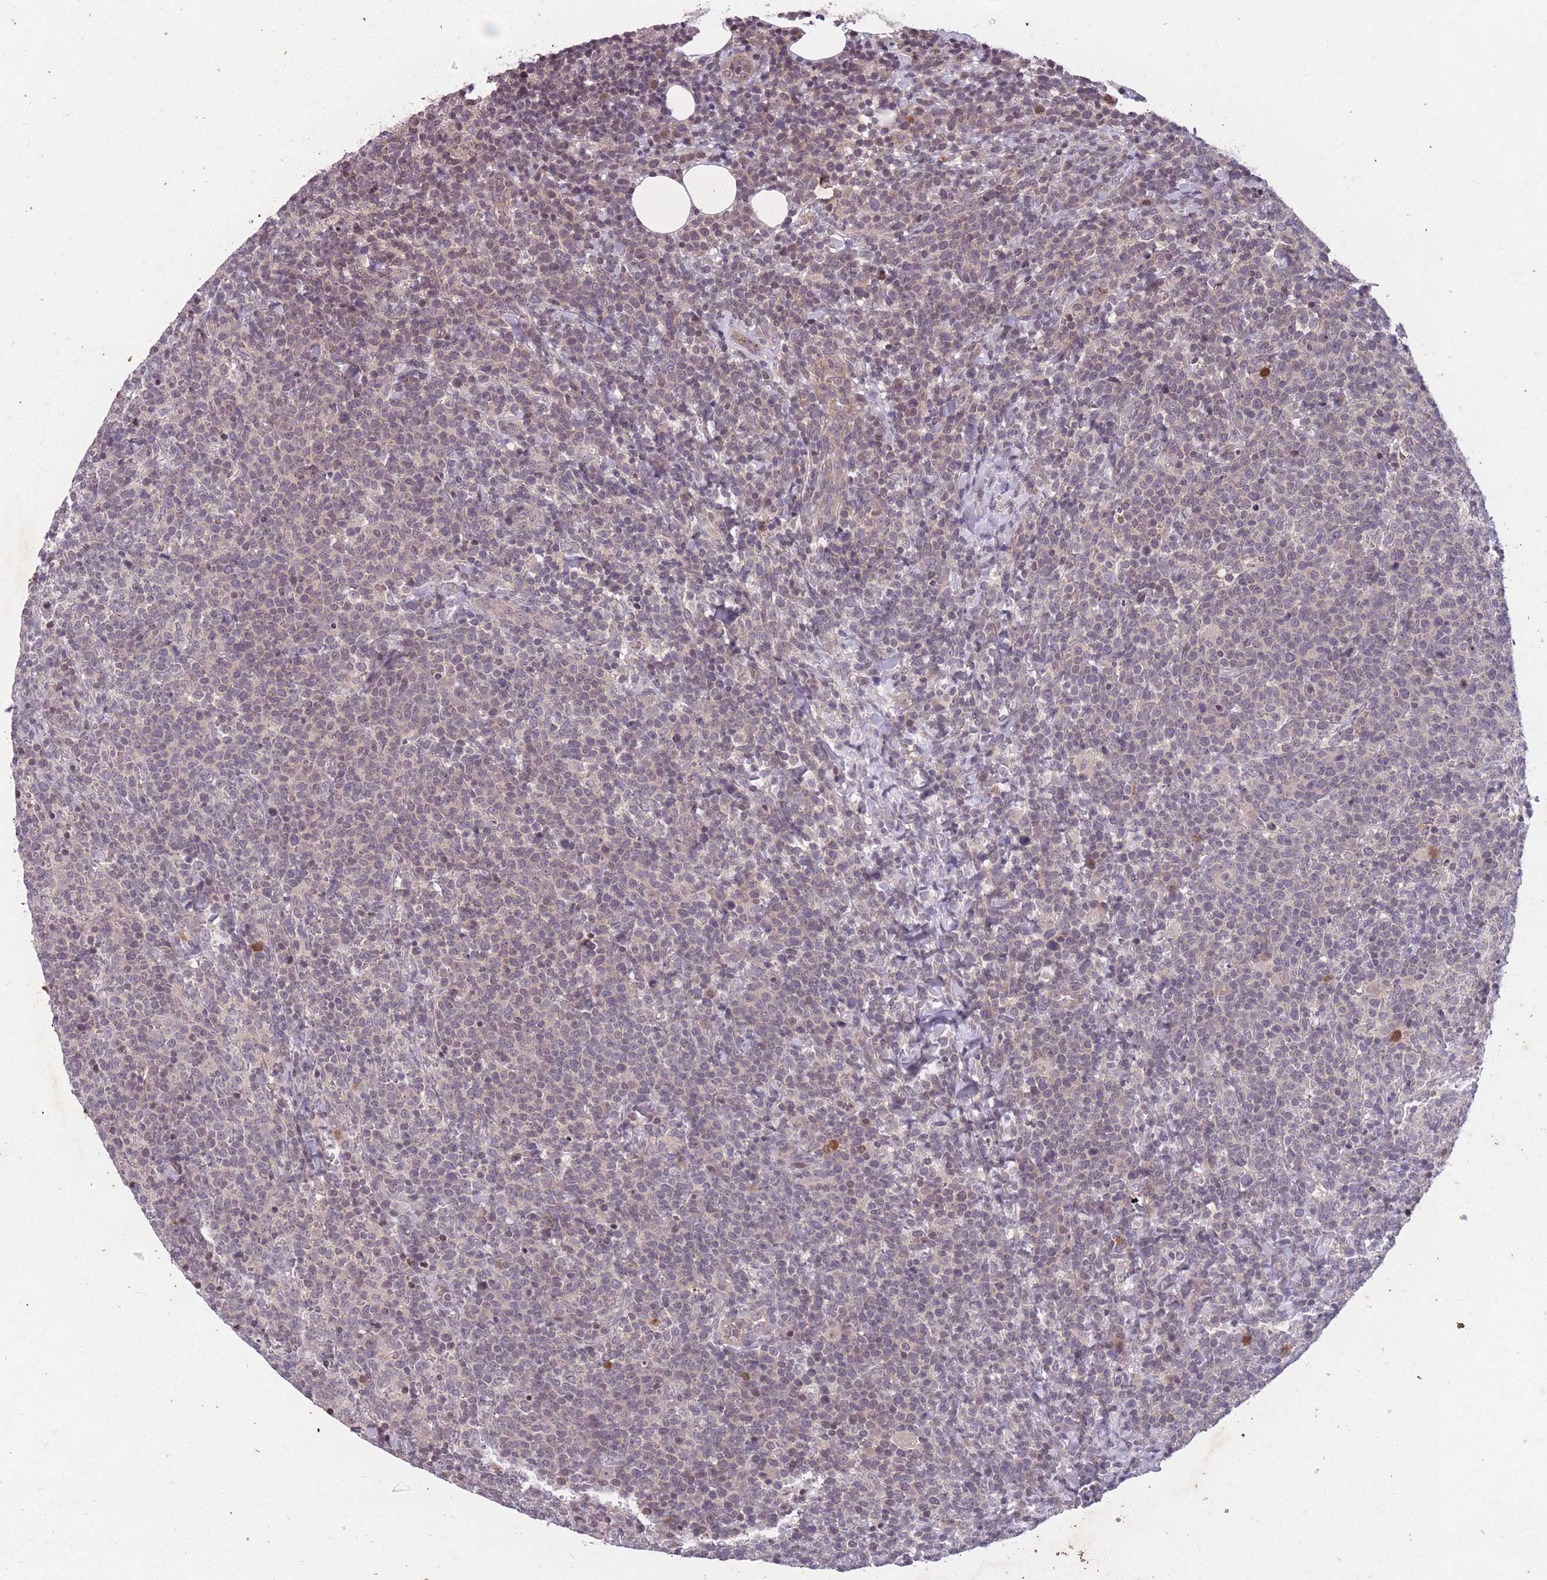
{"staining": {"intensity": "negative", "quantity": "none", "location": "none"}, "tissue": "lymphoma", "cell_type": "Tumor cells", "image_type": "cancer", "snomed": [{"axis": "morphology", "description": "Malignant lymphoma, non-Hodgkin's type, High grade"}, {"axis": "topography", "description": "Lymph node"}], "caption": "Tumor cells are negative for brown protein staining in lymphoma.", "gene": "GGT5", "patient": {"sex": "male", "age": 61}}